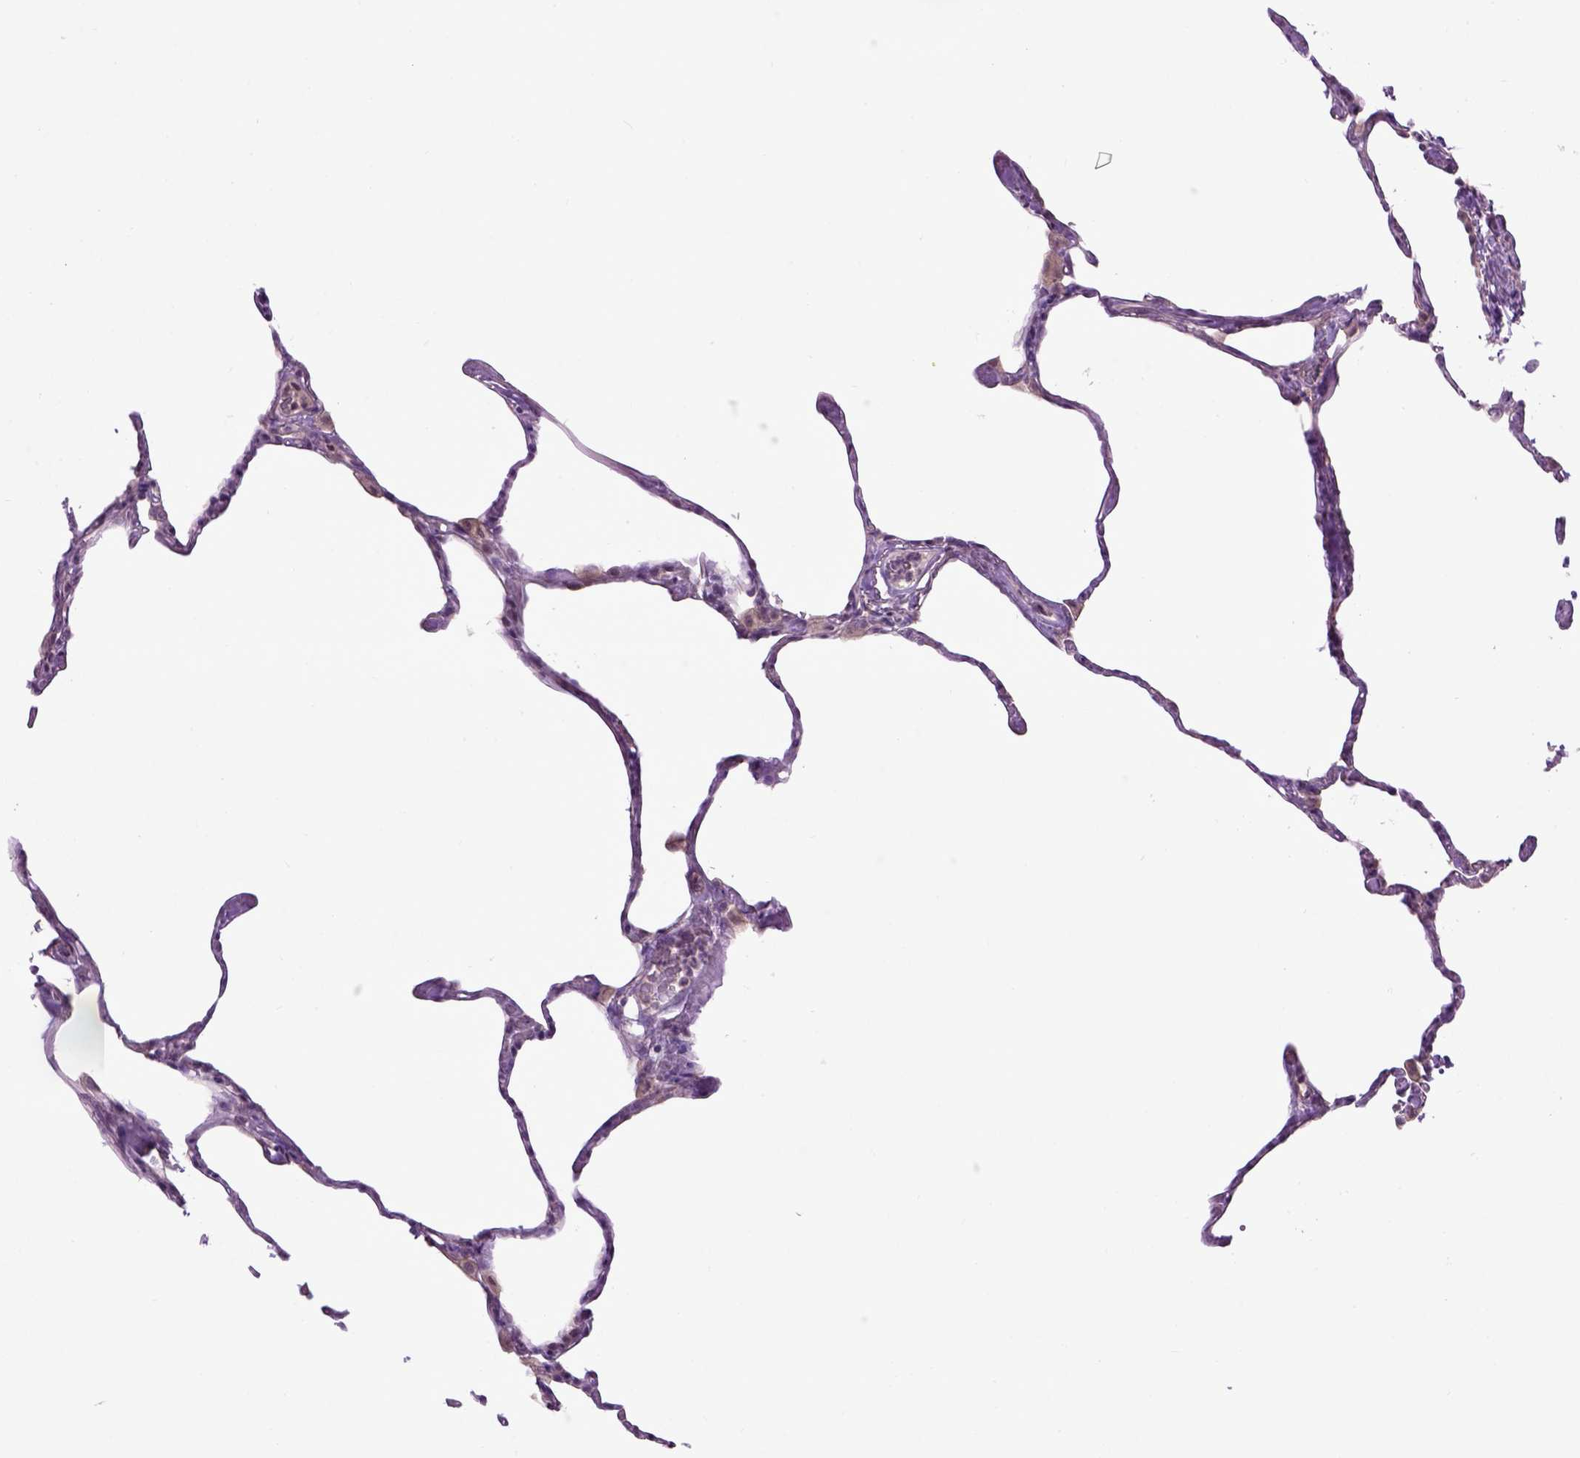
{"staining": {"intensity": "negative", "quantity": "none", "location": "none"}, "tissue": "lung", "cell_type": "Alveolar cells", "image_type": "normal", "snomed": [{"axis": "morphology", "description": "Normal tissue, NOS"}, {"axis": "topography", "description": "Lung"}], "caption": "High magnification brightfield microscopy of benign lung stained with DAB (brown) and counterstained with hematoxylin (blue): alveolar cells show no significant expression.", "gene": "EMILIN3", "patient": {"sex": "male", "age": 65}}